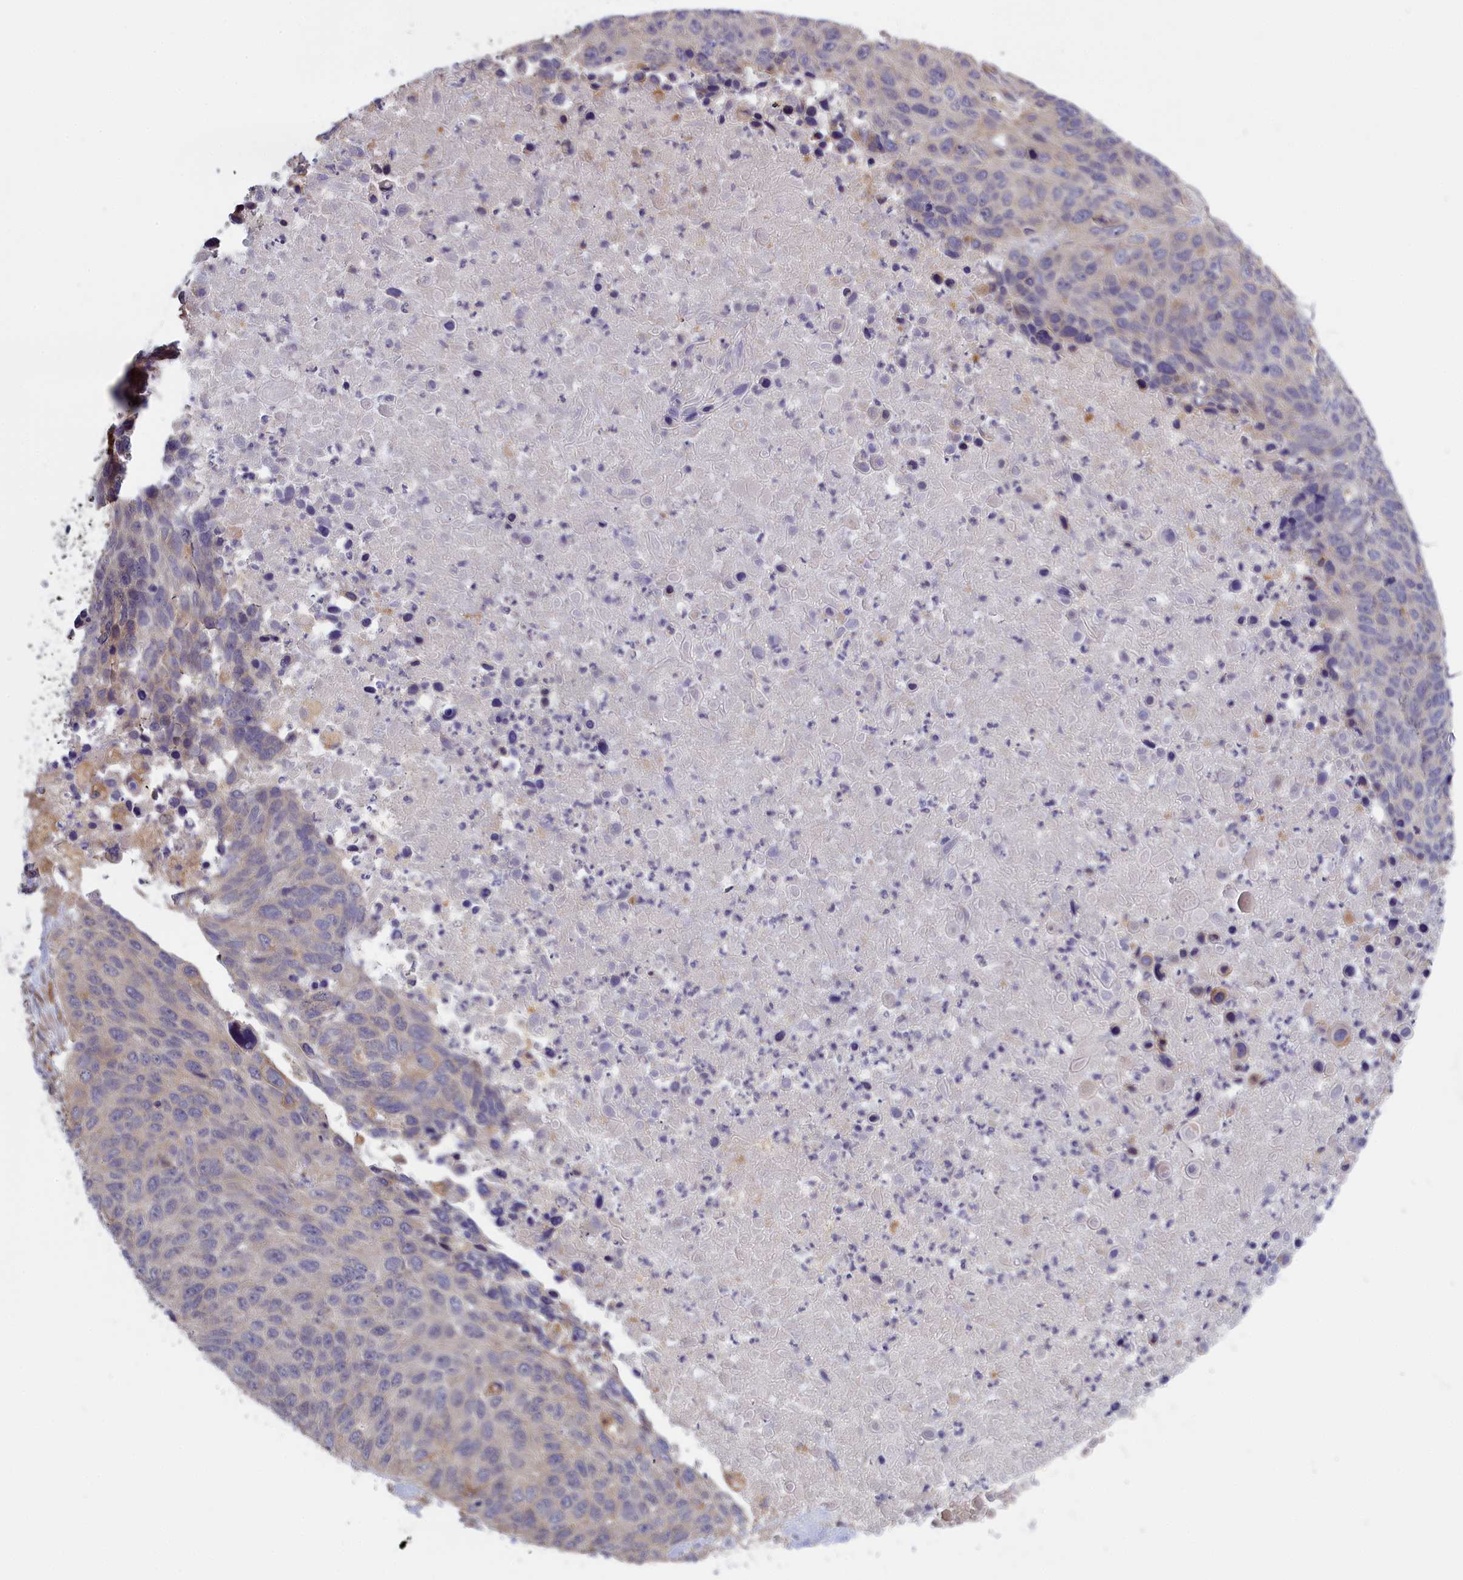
{"staining": {"intensity": "negative", "quantity": "none", "location": "none"}, "tissue": "lung cancer", "cell_type": "Tumor cells", "image_type": "cancer", "snomed": [{"axis": "morphology", "description": "Normal tissue, NOS"}, {"axis": "morphology", "description": "Squamous cell carcinoma, NOS"}, {"axis": "topography", "description": "Lymph node"}, {"axis": "topography", "description": "Lung"}], "caption": "Lung squamous cell carcinoma was stained to show a protein in brown. There is no significant expression in tumor cells.", "gene": "COL19A1", "patient": {"sex": "male", "age": 66}}